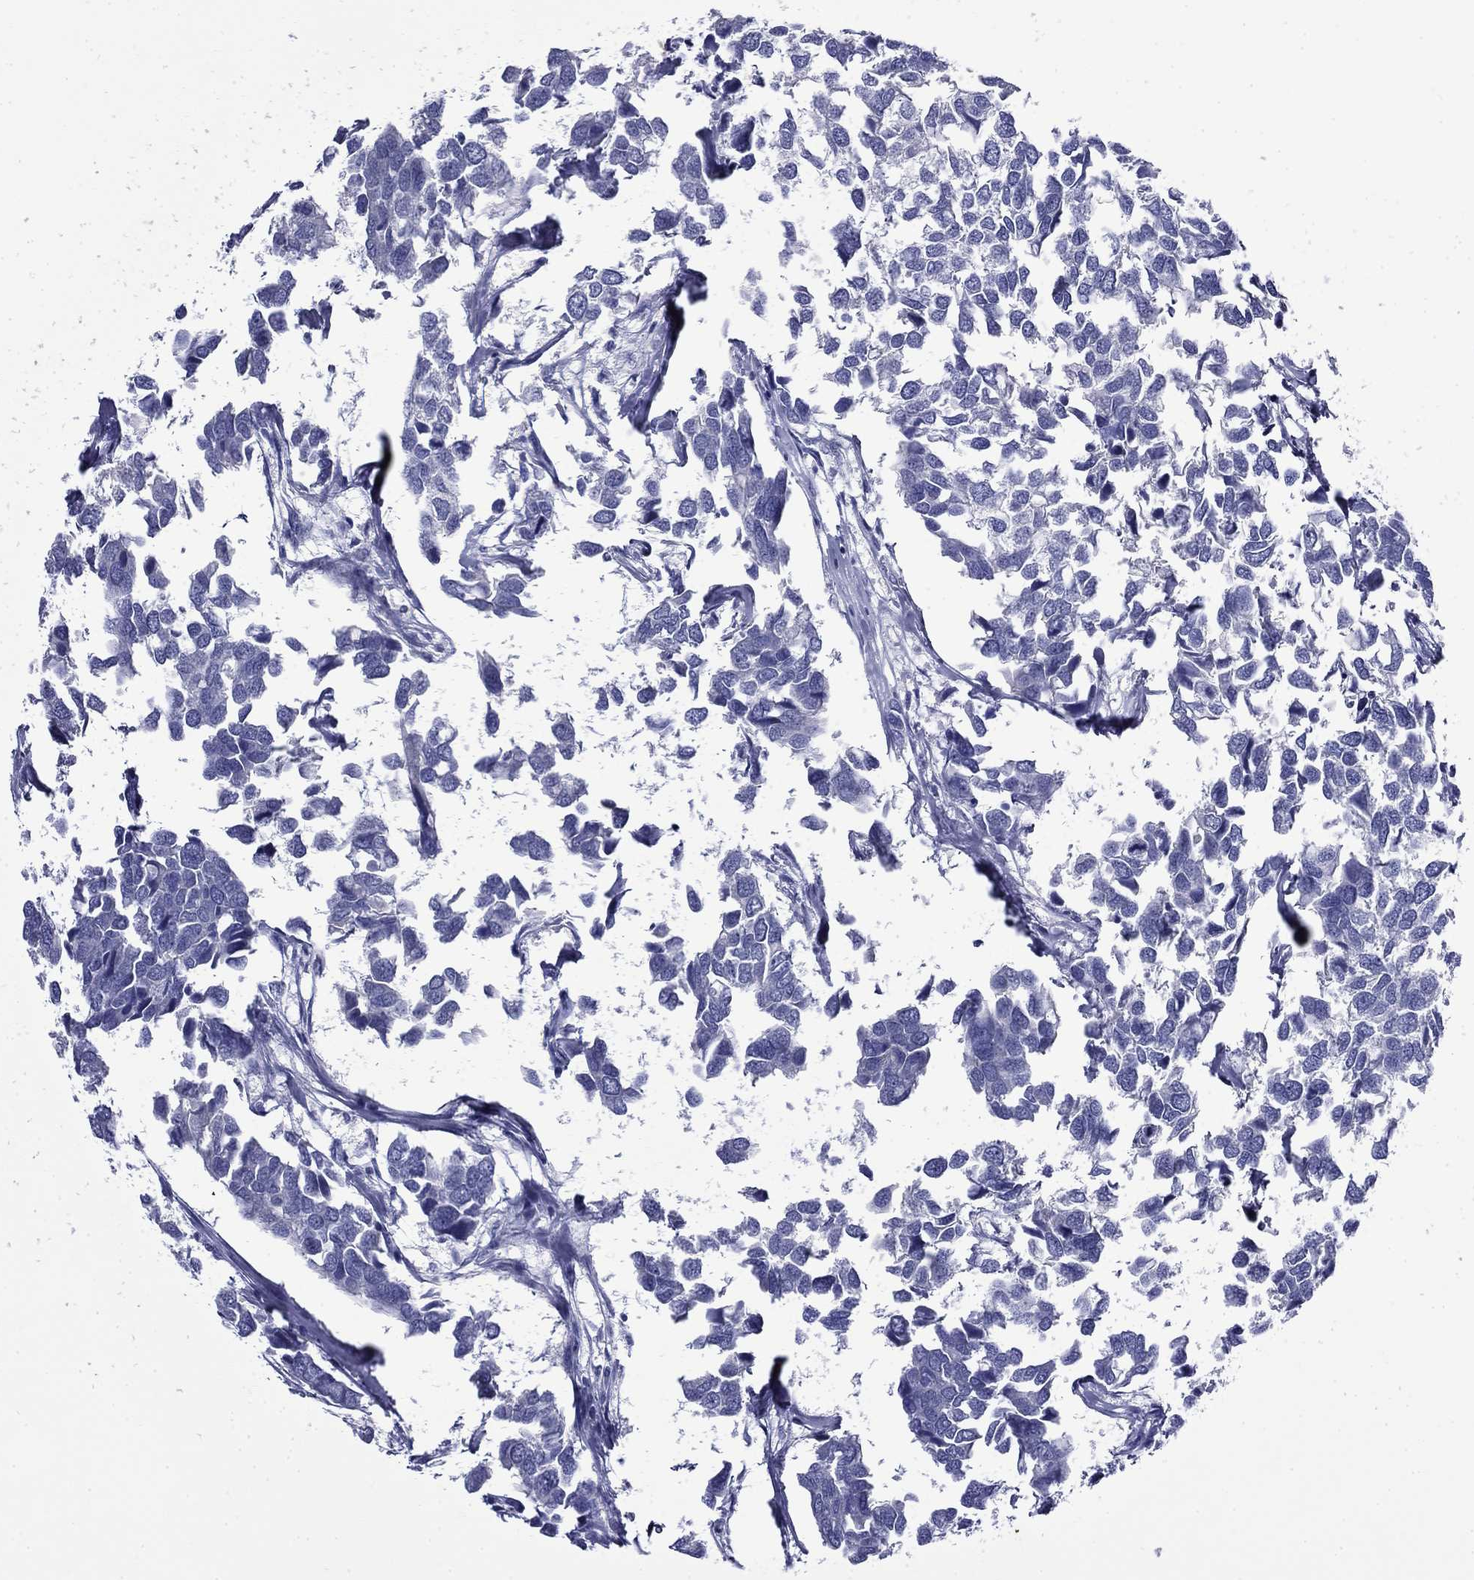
{"staining": {"intensity": "negative", "quantity": "none", "location": "none"}, "tissue": "breast cancer", "cell_type": "Tumor cells", "image_type": "cancer", "snomed": [{"axis": "morphology", "description": "Duct carcinoma"}, {"axis": "topography", "description": "Breast"}], "caption": "Immunohistochemistry histopathology image of neoplastic tissue: breast cancer stained with DAB (3,3'-diaminobenzidine) demonstrates no significant protein positivity in tumor cells. (DAB (3,3'-diaminobenzidine) IHC visualized using brightfield microscopy, high magnification).", "gene": "GIP", "patient": {"sex": "female", "age": 83}}